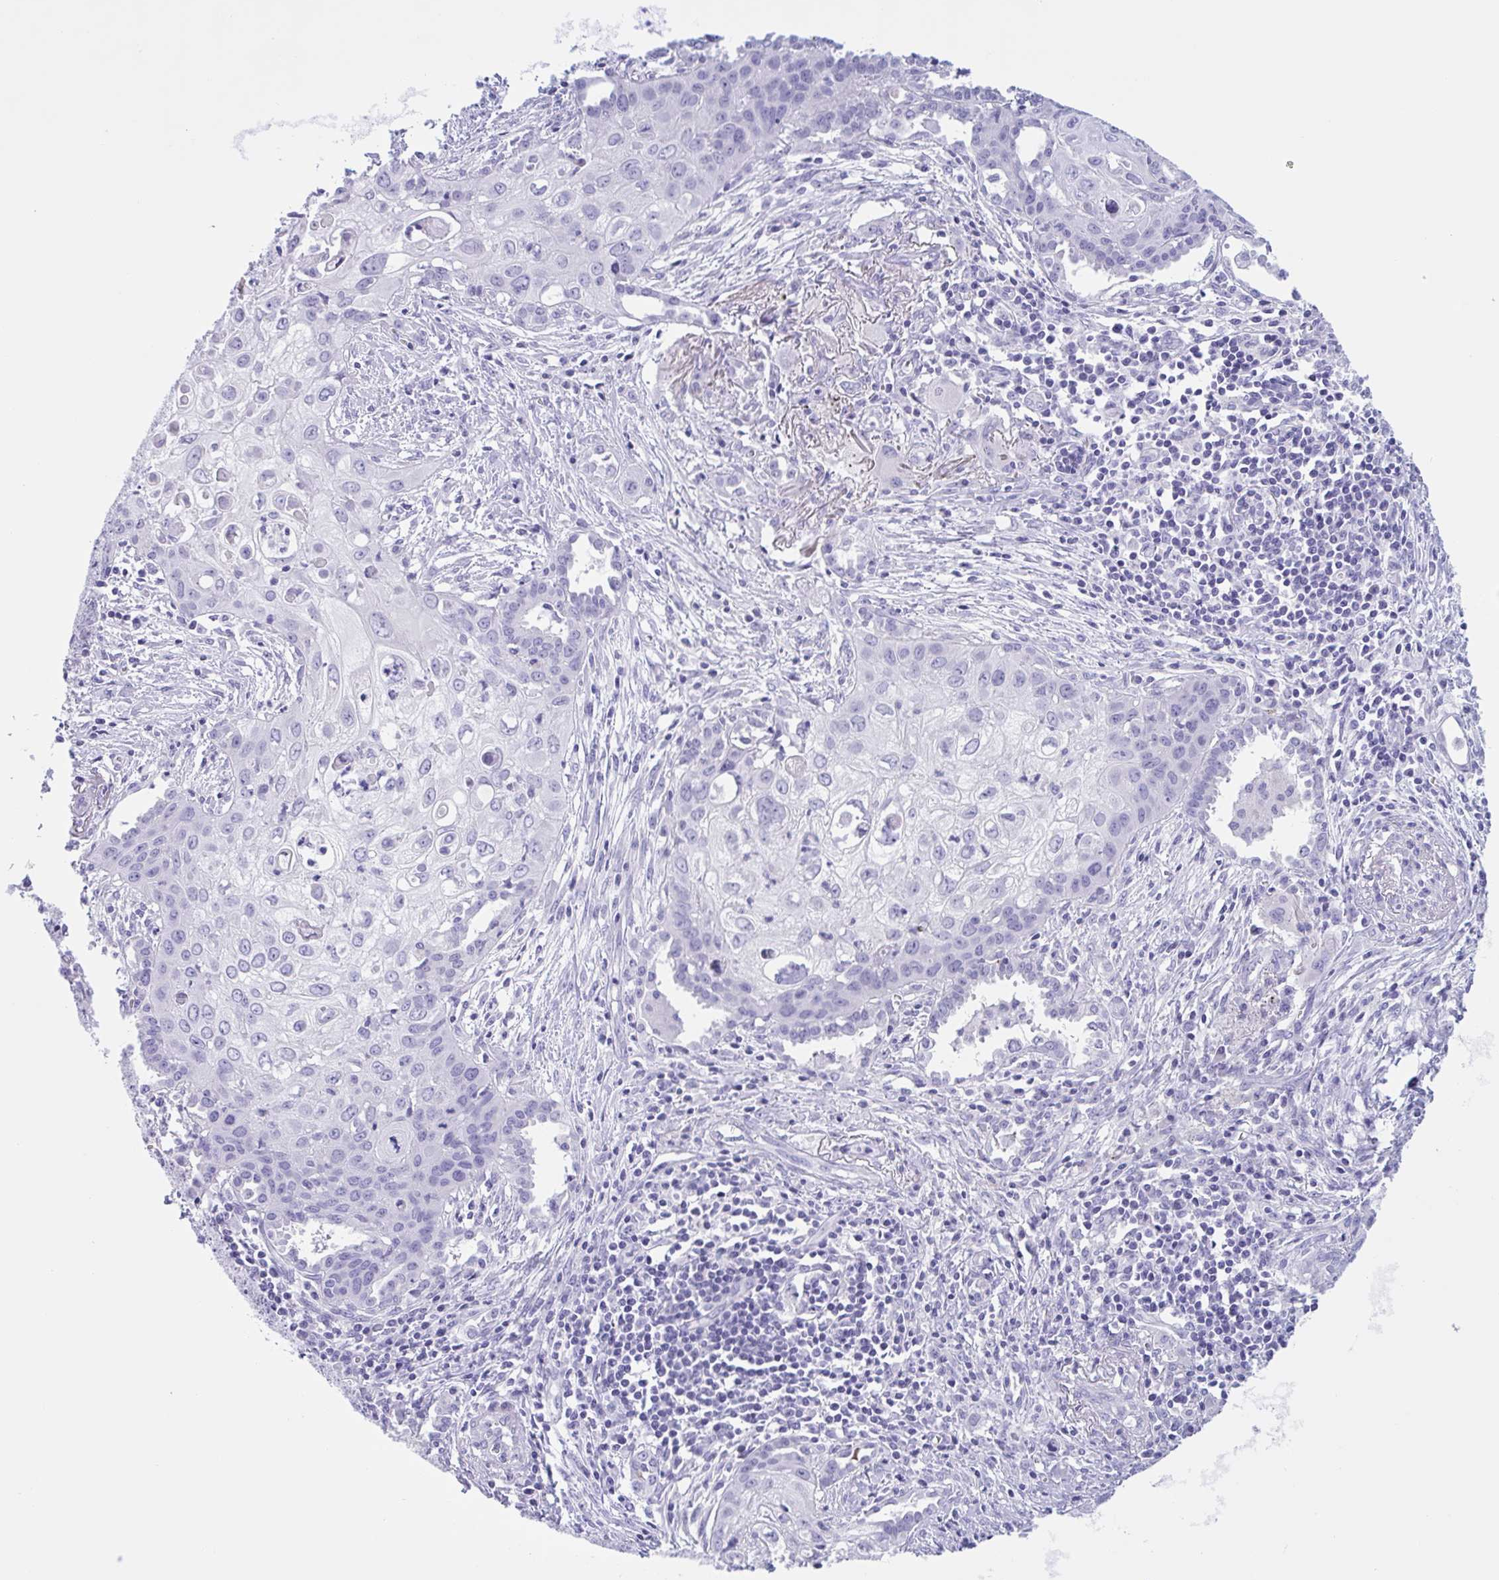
{"staining": {"intensity": "negative", "quantity": "none", "location": "none"}, "tissue": "lung cancer", "cell_type": "Tumor cells", "image_type": "cancer", "snomed": [{"axis": "morphology", "description": "Squamous cell carcinoma, NOS"}, {"axis": "topography", "description": "Lung"}], "caption": "Micrograph shows no protein positivity in tumor cells of lung squamous cell carcinoma tissue.", "gene": "AHCYL2", "patient": {"sex": "male", "age": 71}}